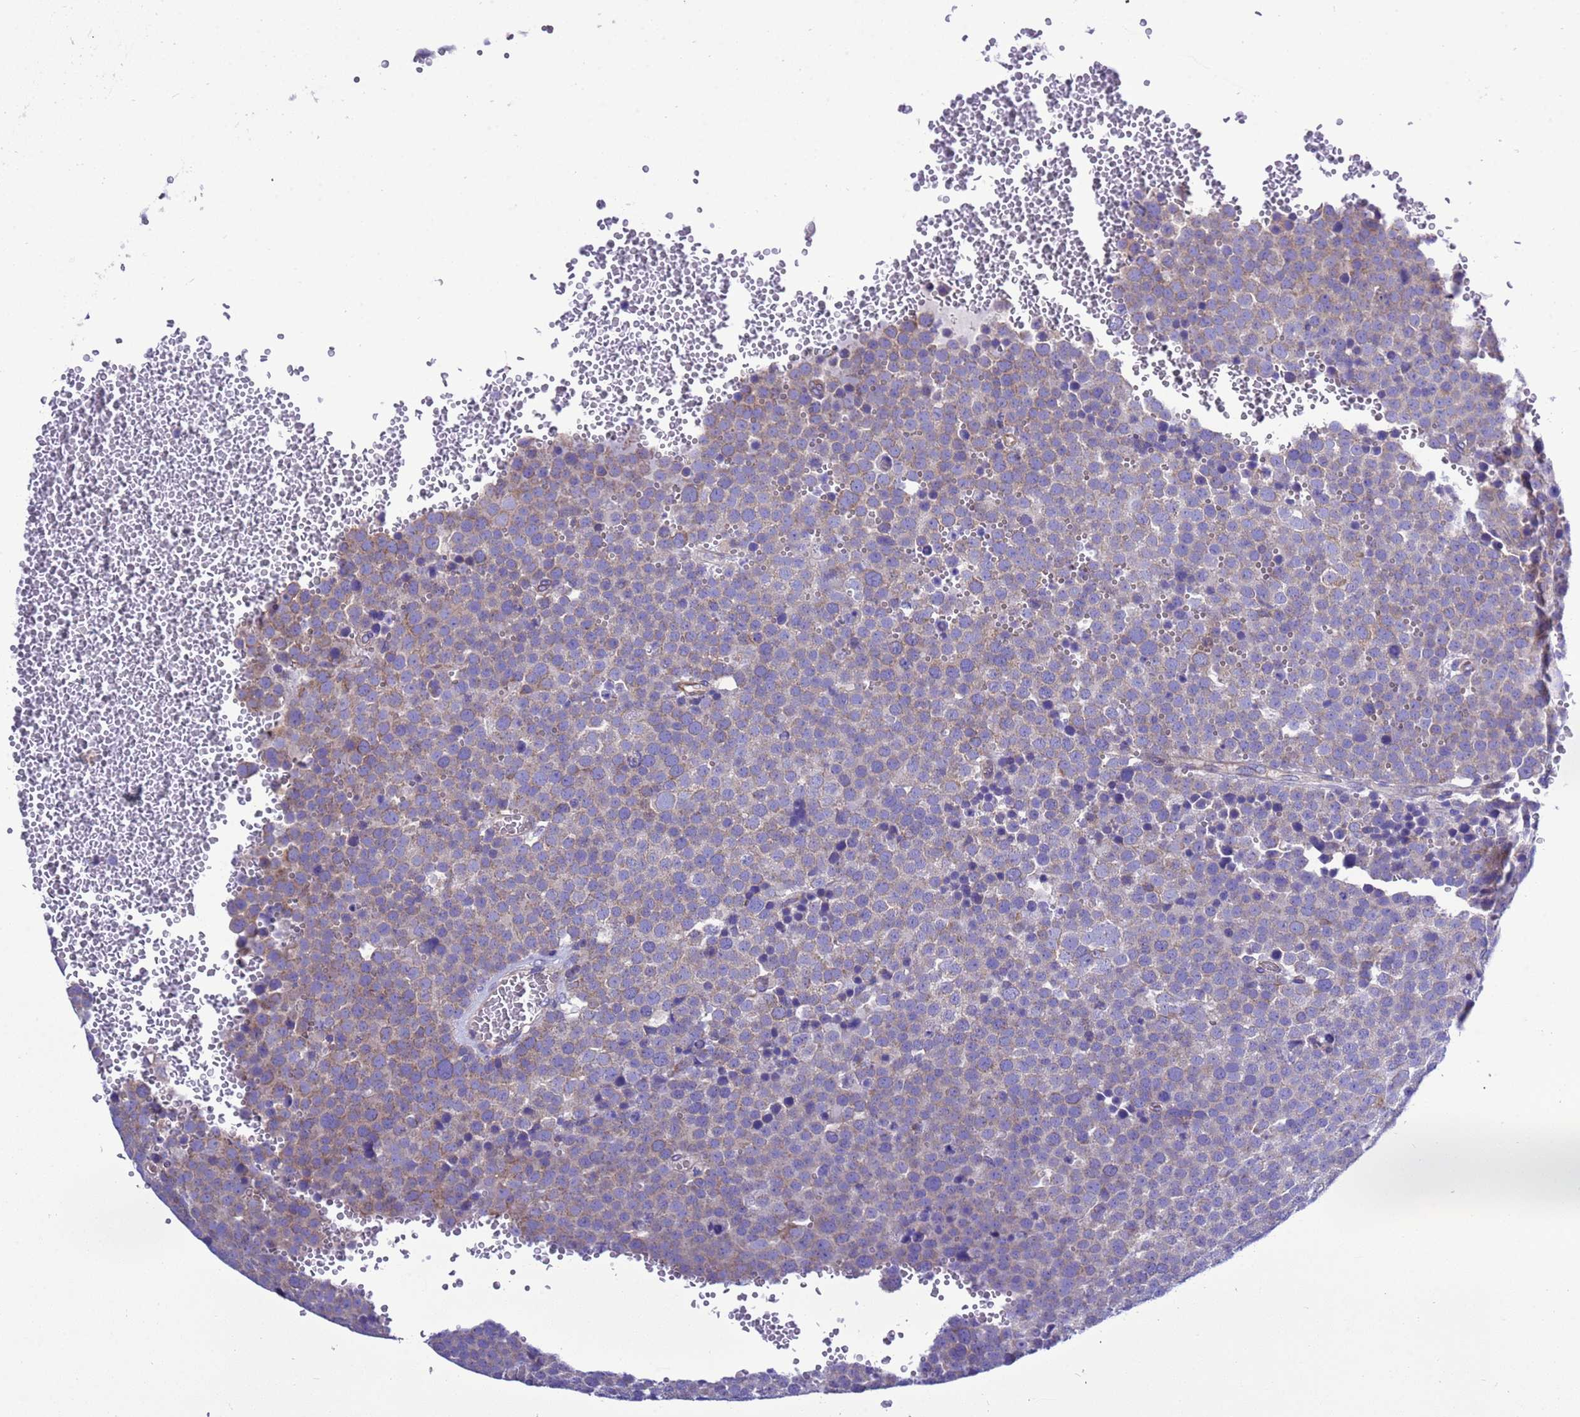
{"staining": {"intensity": "weak", "quantity": "<25%", "location": "cytoplasmic/membranous"}, "tissue": "testis cancer", "cell_type": "Tumor cells", "image_type": "cancer", "snomed": [{"axis": "morphology", "description": "Seminoma, NOS"}, {"axis": "topography", "description": "Testis"}], "caption": "Immunohistochemistry (IHC) image of testis seminoma stained for a protein (brown), which shows no expression in tumor cells.", "gene": "KICS2", "patient": {"sex": "male", "age": 71}}